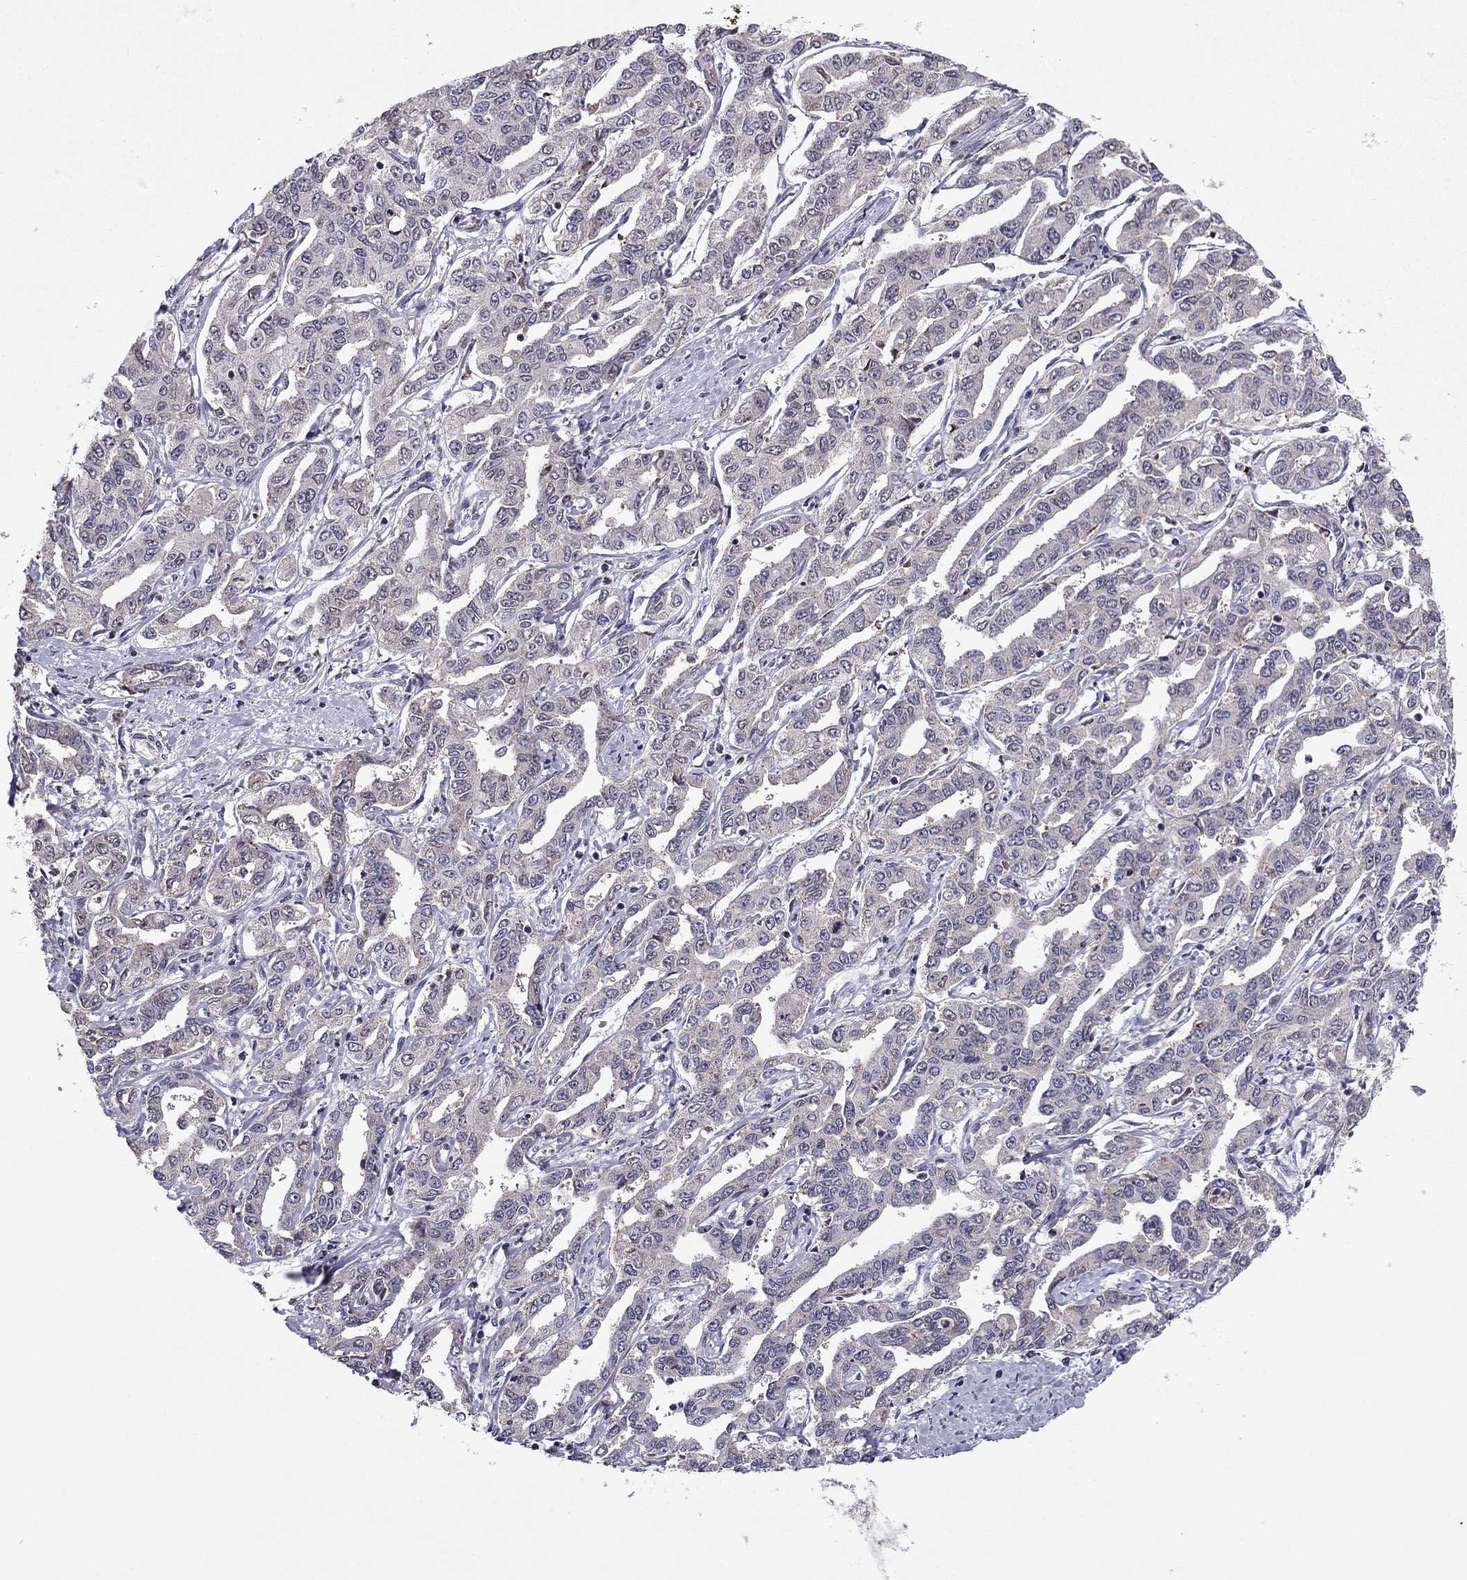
{"staining": {"intensity": "negative", "quantity": "none", "location": "none"}, "tissue": "liver cancer", "cell_type": "Tumor cells", "image_type": "cancer", "snomed": [{"axis": "morphology", "description": "Cholangiocarcinoma"}, {"axis": "topography", "description": "Liver"}], "caption": "The histopathology image demonstrates no significant positivity in tumor cells of liver cancer. The staining was performed using DAB to visualize the protein expression in brown, while the nuclei were stained in blue with hematoxylin (Magnification: 20x).", "gene": "HCN1", "patient": {"sex": "male", "age": 59}}